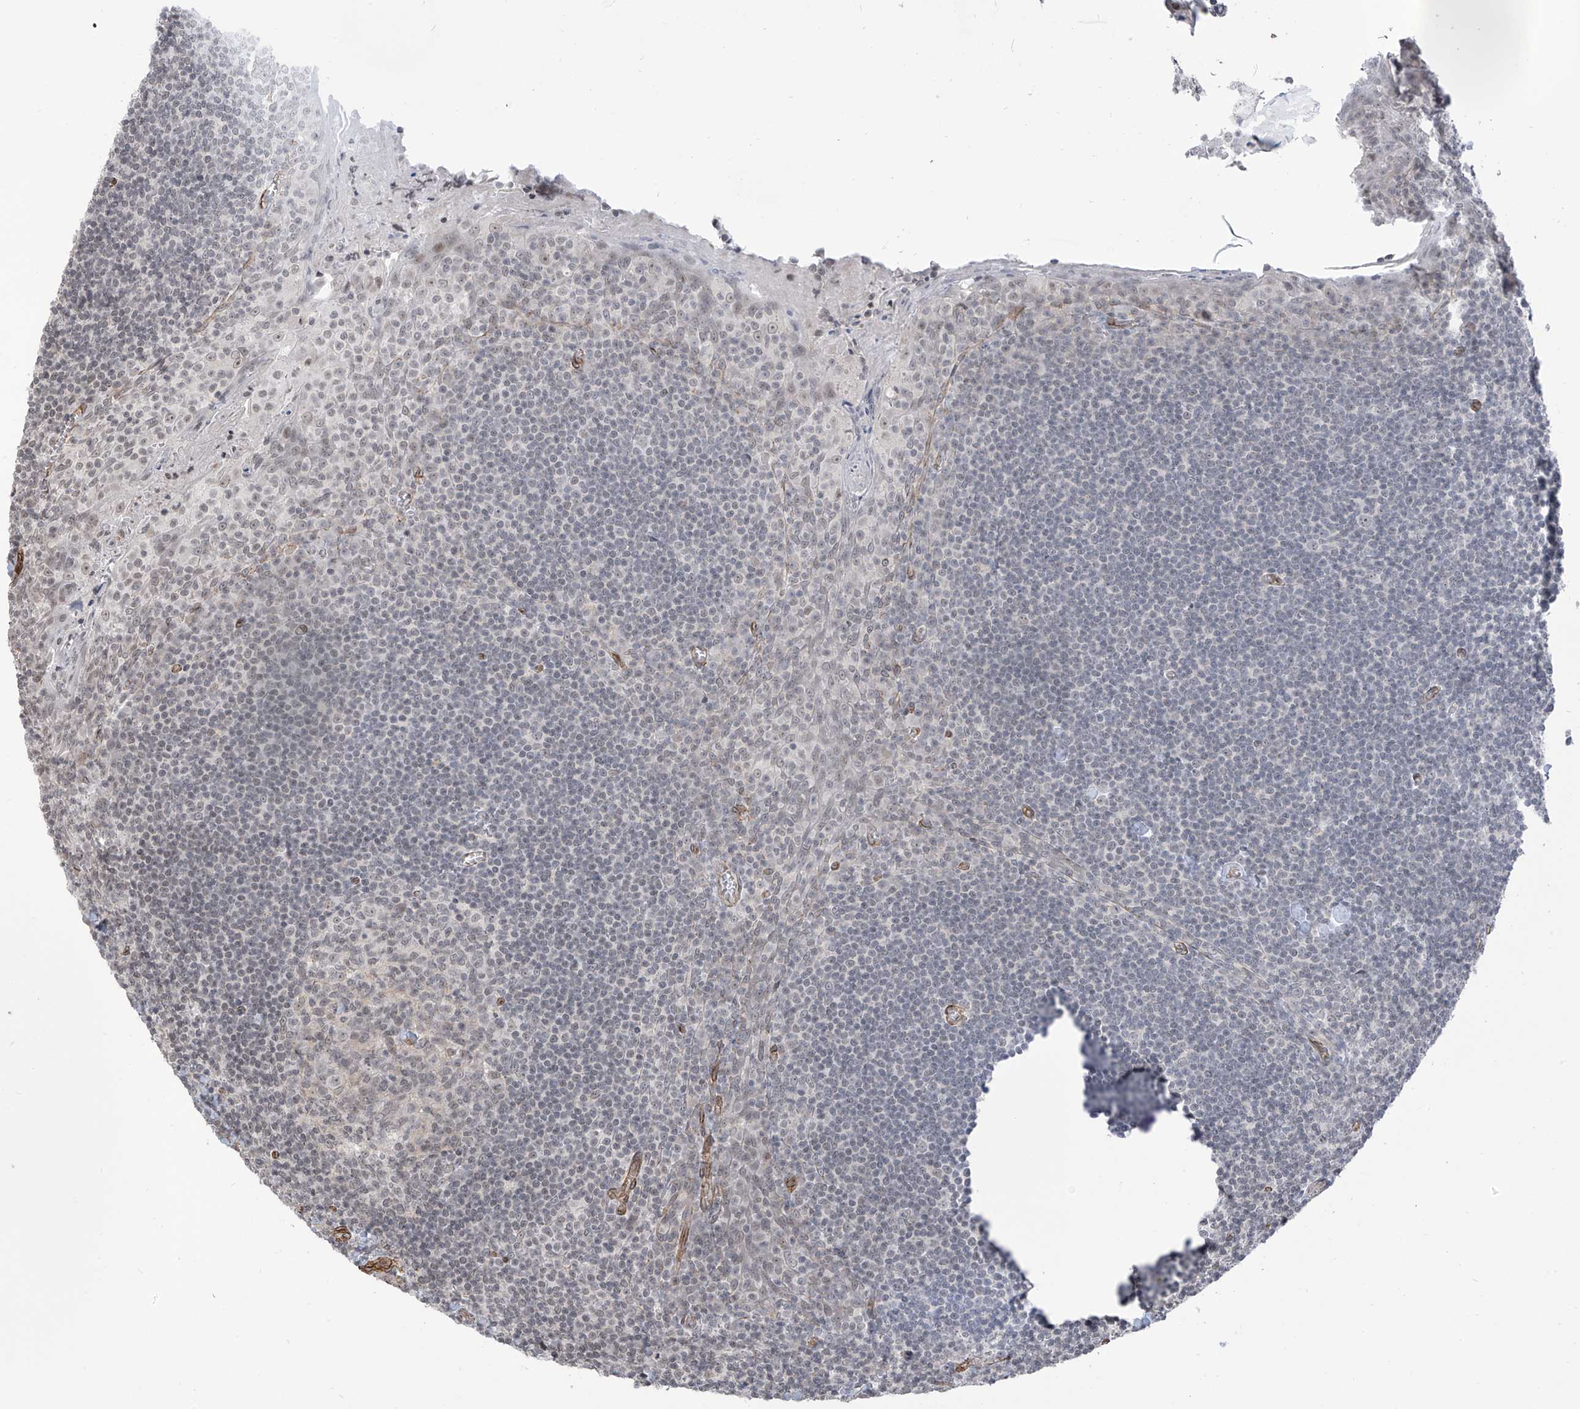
{"staining": {"intensity": "negative", "quantity": "none", "location": "none"}, "tissue": "tonsil", "cell_type": "Germinal center cells", "image_type": "normal", "snomed": [{"axis": "morphology", "description": "Normal tissue, NOS"}, {"axis": "topography", "description": "Tonsil"}], "caption": "Immunohistochemistry of unremarkable human tonsil displays no expression in germinal center cells. (Stains: DAB immunohistochemistry with hematoxylin counter stain, Microscopy: brightfield microscopy at high magnification).", "gene": "METAP1D", "patient": {"sex": "male", "age": 27}}